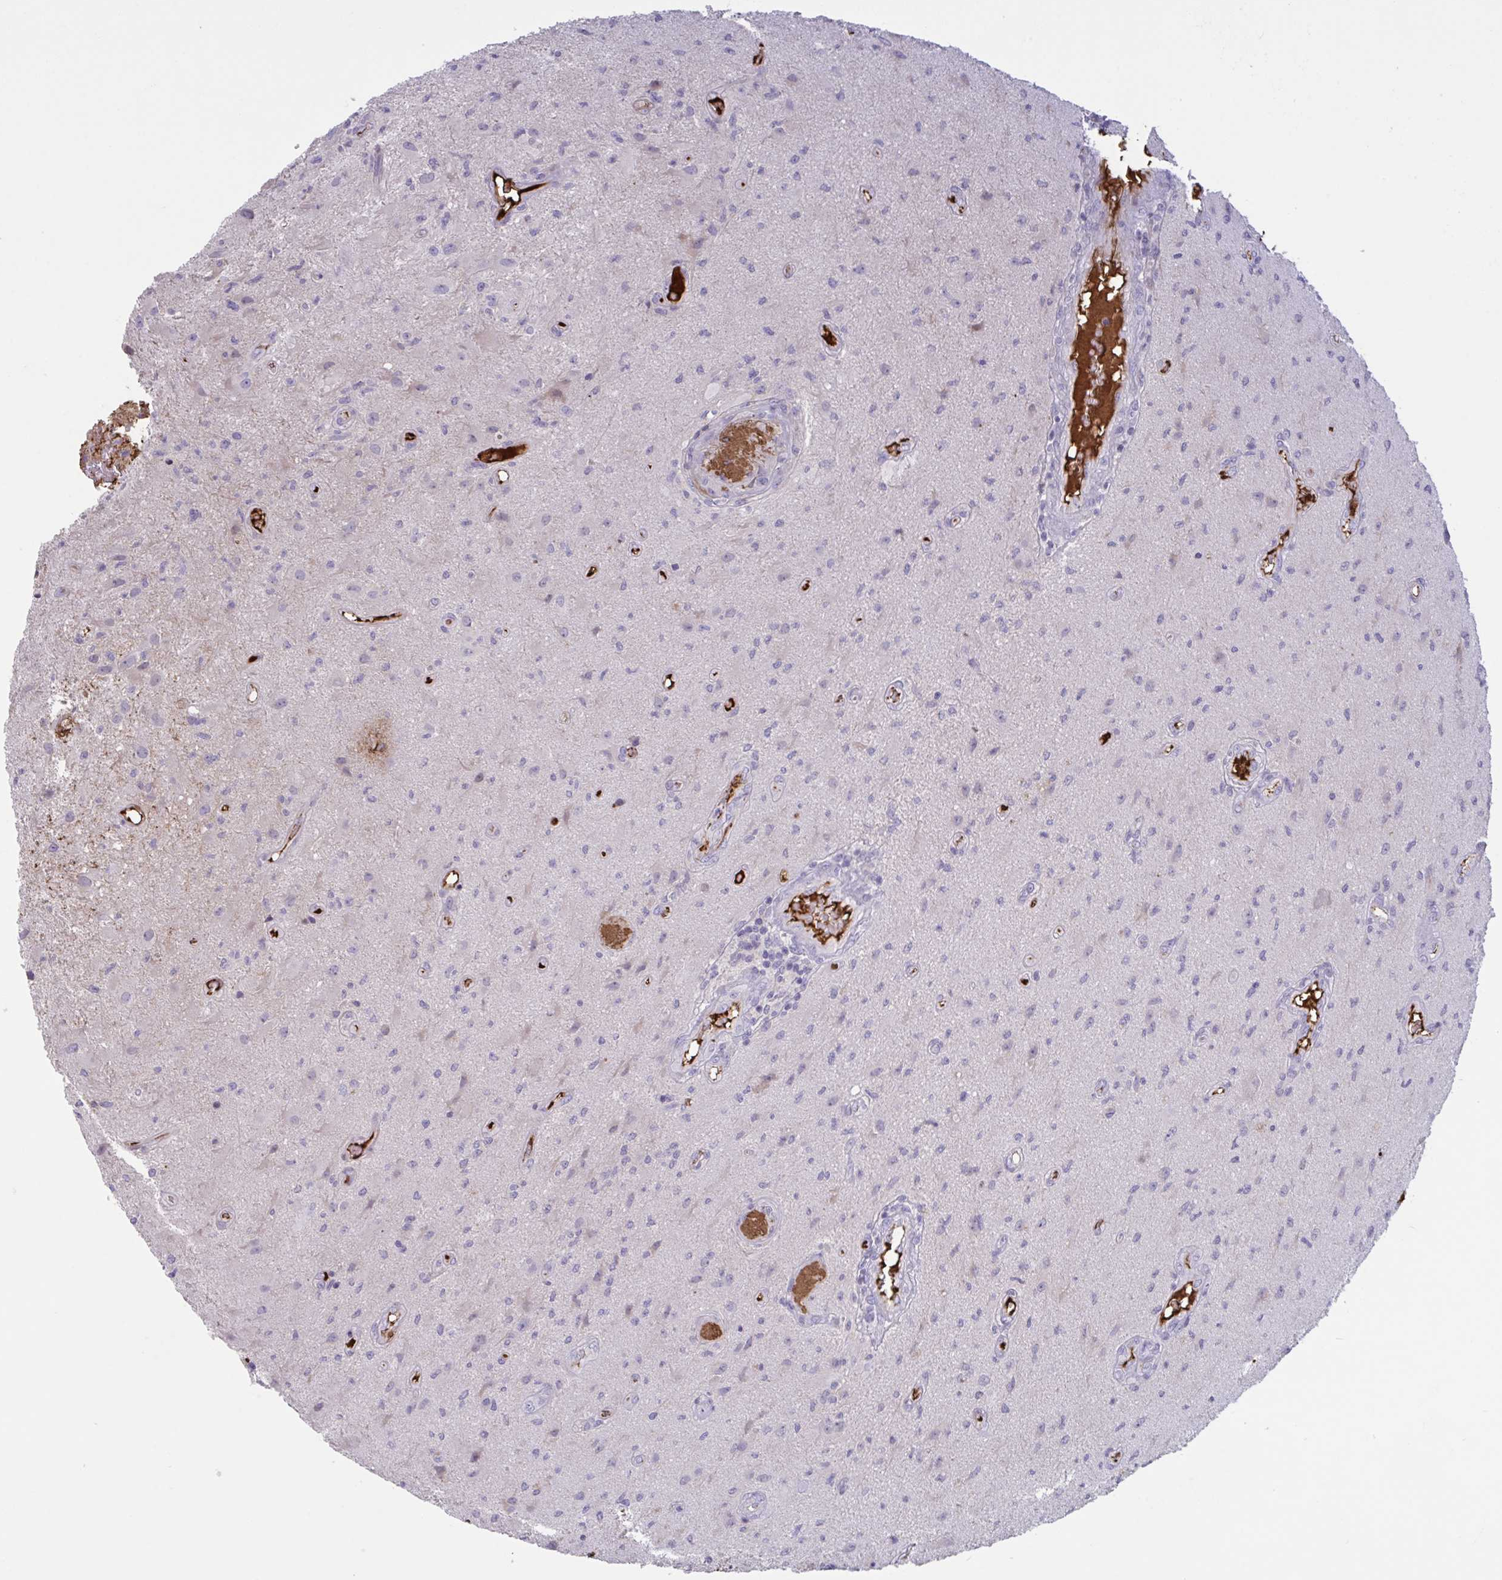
{"staining": {"intensity": "negative", "quantity": "none", "location": "none"}, "tissue": "glioma", "cell_type": "Tumor cells", "image_type": "cancer", "snomed": [{"axis": "morphology", "description": "Glioma, malignant, High grade"}, {"axis": "topography", "description": "Brain"}], "caption": "Tumor cells show no significant protein staining in glioma.", "gene": "IL1R1", "patient": {"sex": "male", "age": 67}}